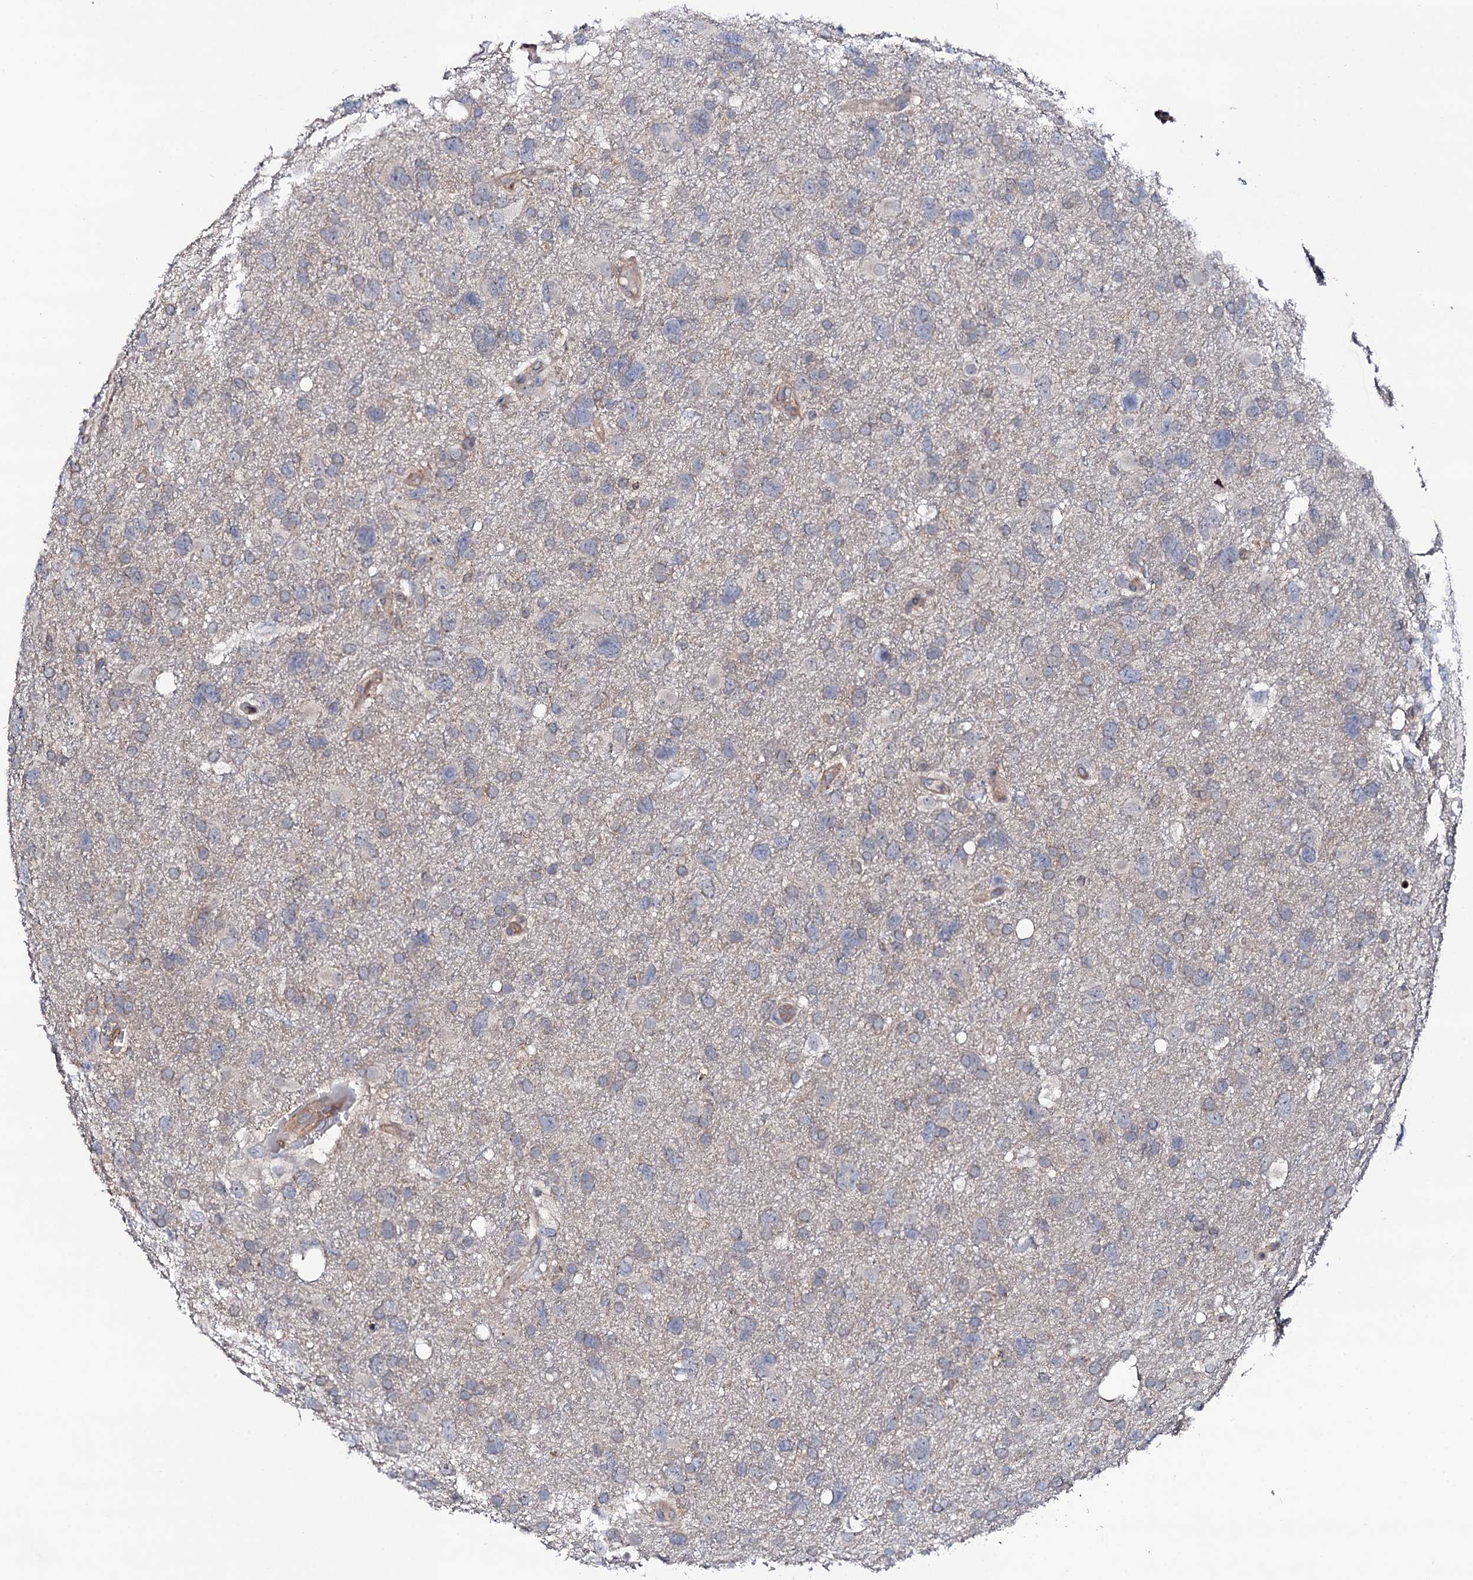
{"staining": {"intensity": "negative", "quantity": "none", "location": "none"}, "tissue": "glioma", "cell_type": "Tumor cells", "image_type": "cancer", "snomed": [{"axis": "morphology", "description": "Glioma, malignant, High grade"}, {"axis": "topography", "description": "Brain"}], "caption": "Glioma was stained to show a protein in brown. There is no significant staining in tumor cells. The staining is performed using DAB (3,3'-diaminobenzidine) brown chromogen with nuclei counter-stained in using hematoxylin.", "gene": "CIAO2A", "patient": {"sex": "male", "age": 61}}